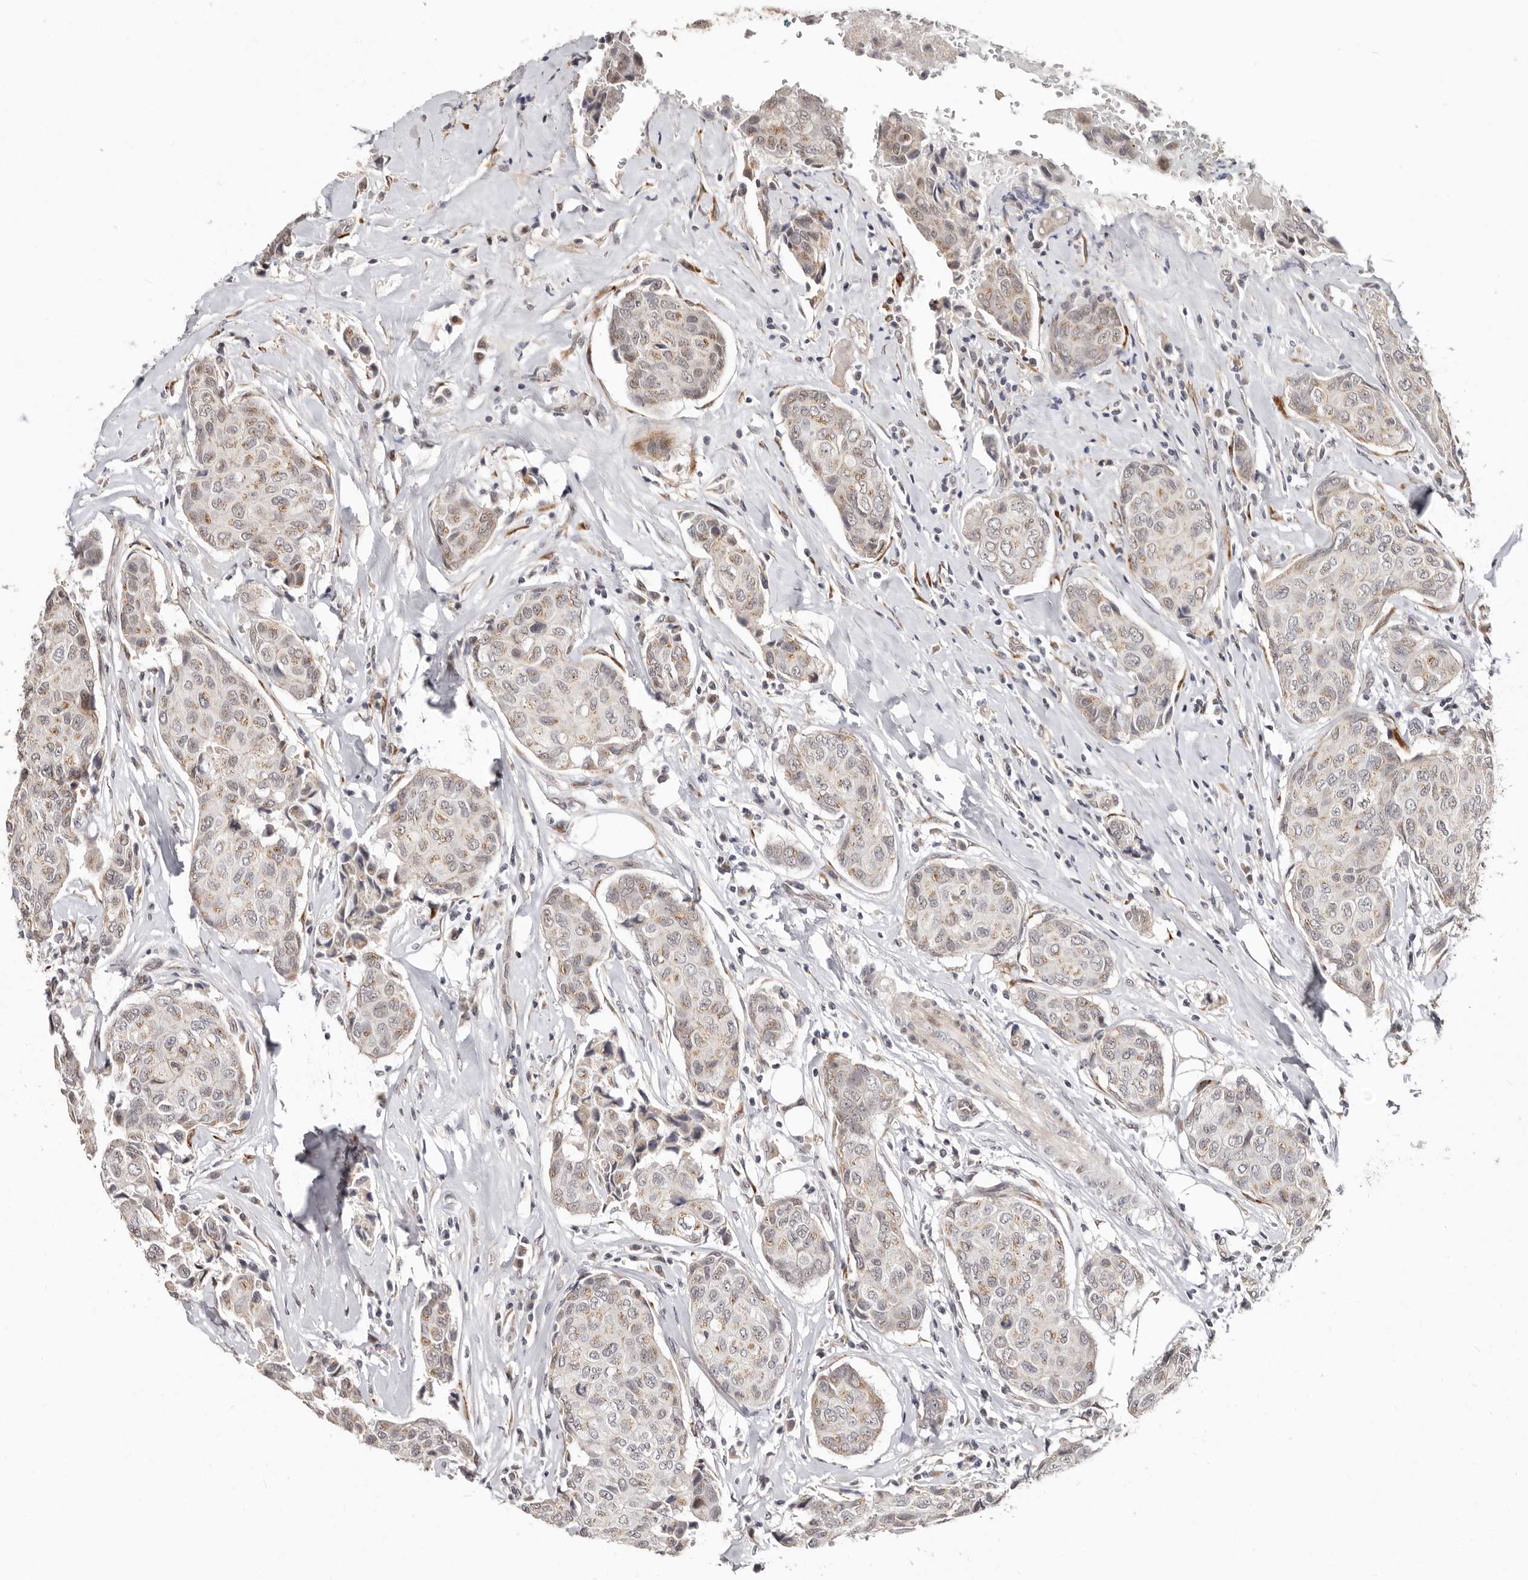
{"staining": {"intensity": "weak", "quantity": "25%-75%", "location": "cytoplasmic/membranous,nuclear"}, "tissue": "breast cancer", "cell_type": "Tumor cells", "image_type": "cancer", "snomed": [{"axis": "morphology", "description": "Duct carcinoma"}, {"axis": "topography", "description": "Breast"}], "caption": "A histopathology image of breast cancer (intraductal carcinoma) stained for a protein displays weak cytoplasmic/membranous and nuclear brown staining in tumor cells.", "gene": "SRCAP", "patient": {"sex": "female", "age": 80}}